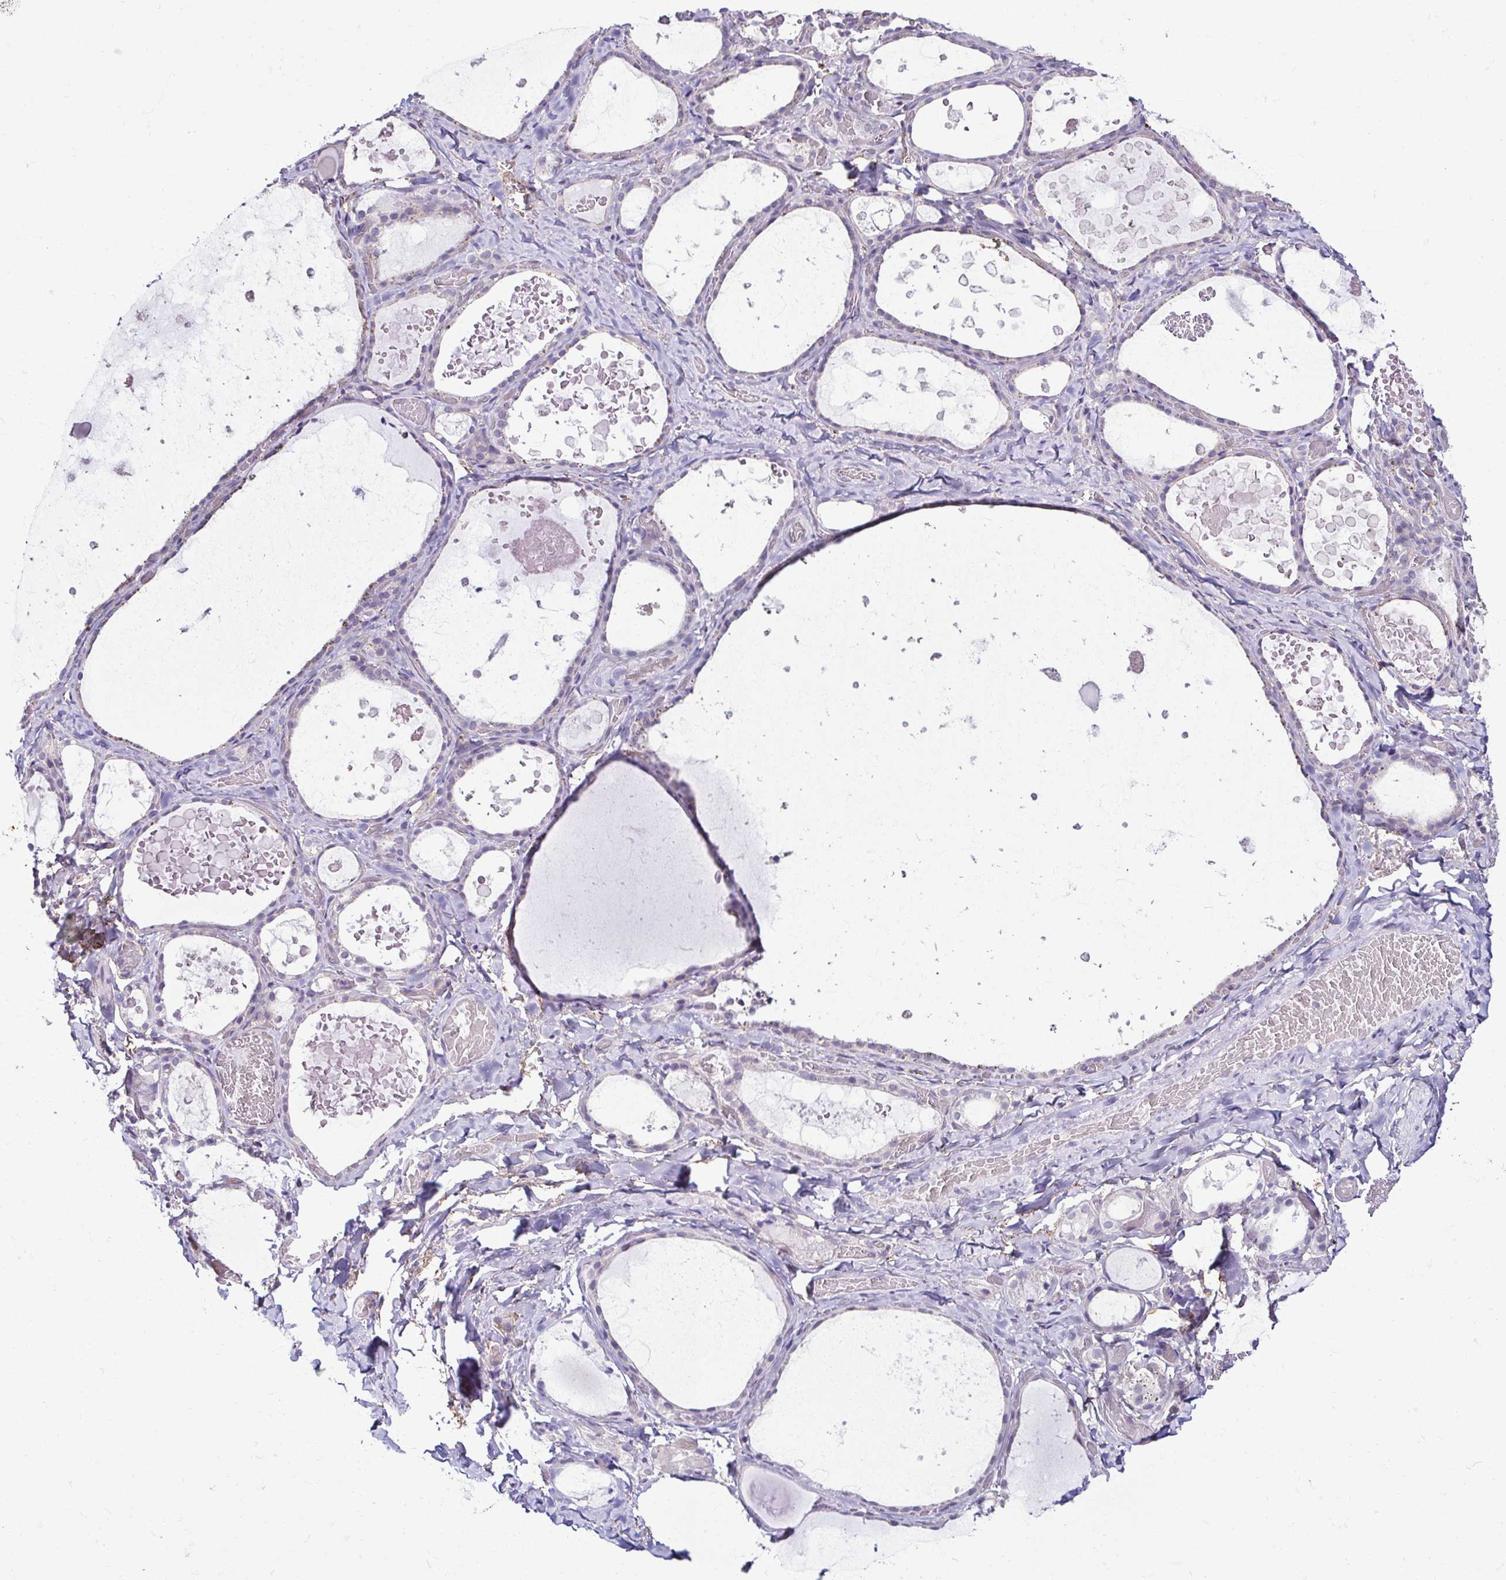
{"staining": {"intensity": "negative", "quantity": "none", "location": "none"}, "tissue": "thyroid gland", "cell_type": "Glandular cells", "image_type": "normal", "snomed": [{"axis": "morphology", "description": "Normal tissue, NOS"}, {"axis": "topography", "description": "Thyroid gland"}], "caption": "A high-resolution photomicrograph shows immunohistochemistry staining of normal thyroid gland, which reveals no significant positivity in glandular cells. (Stains: DAB (3,3'-diaminobenzidine) IHC with hematoxylin counter stain, Microscopy: brightfield microscopy at high magnification).", "gene": "CASP14", "patient": {"sex": "female", "age": 56}}